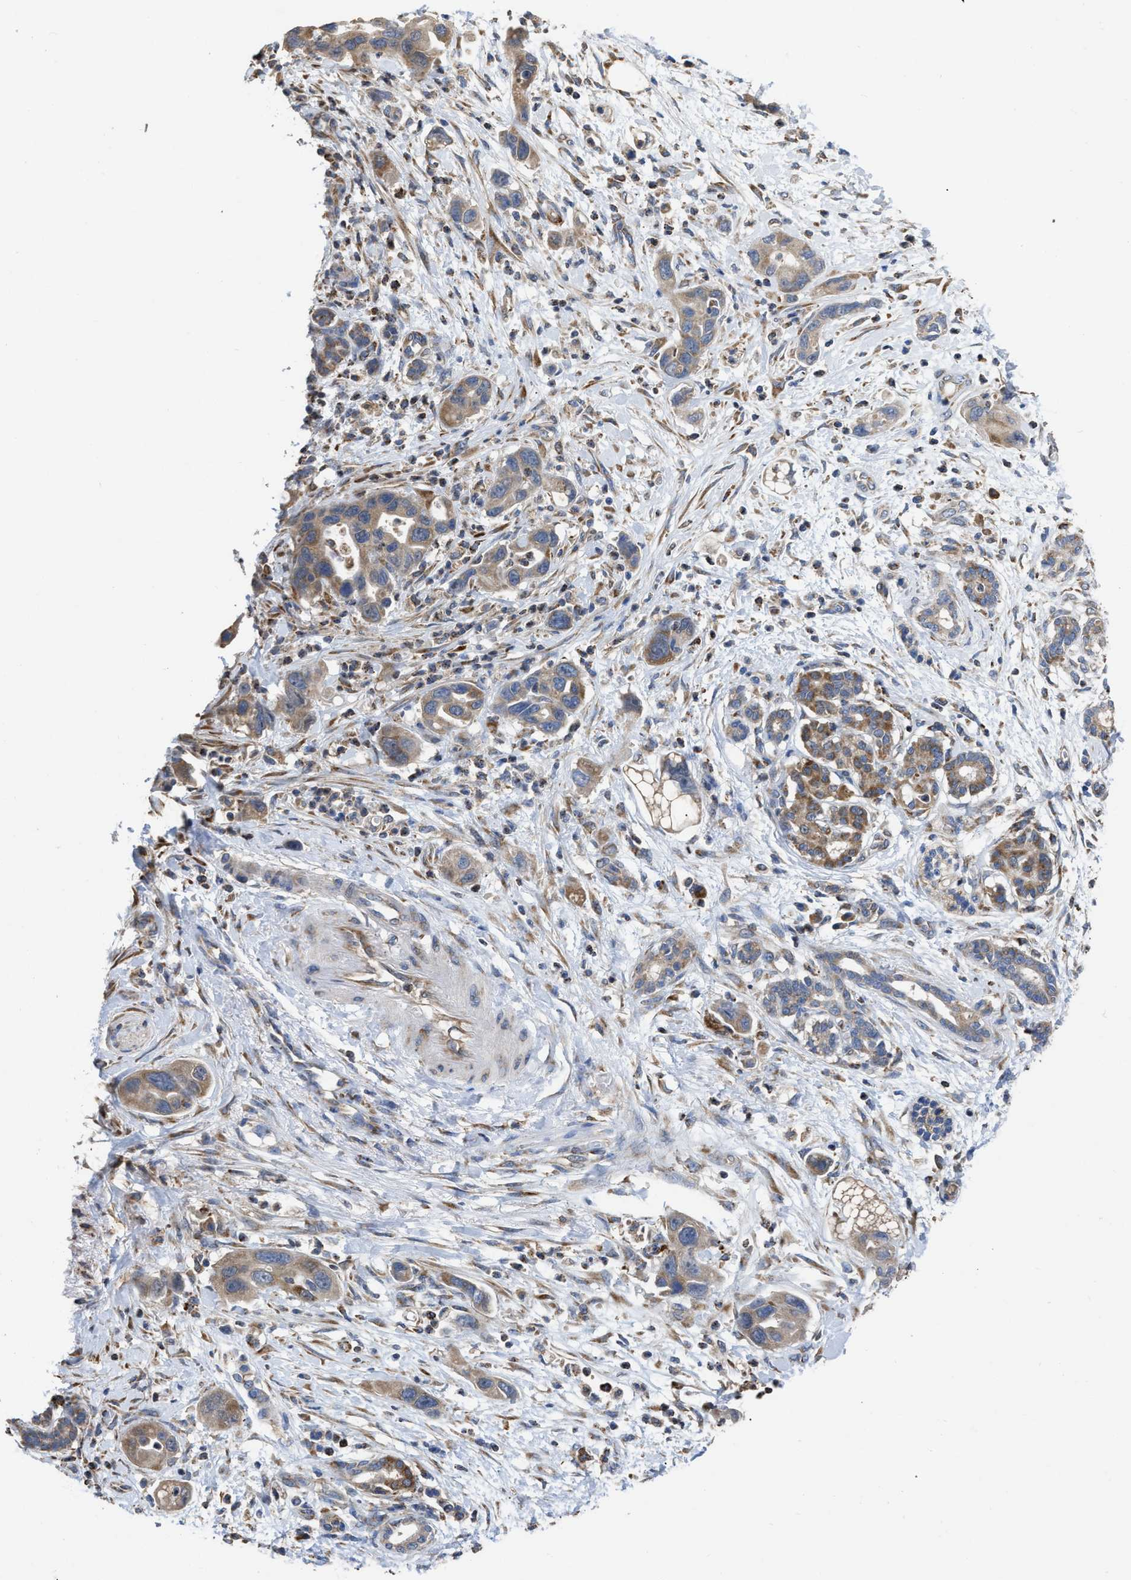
{"staining": {"intensity": "moderate", "quantity": ">75%", "location": "cytoplasmic/membranous"}, "tissue": "pancreatic cancer", "cell_type": "Tumor cells", "image_type": "cancer", "snomed": [{"axis": "morphology", "description": "Normal tissue, NOS"}, {"axis": "morphology", "description": "Adenocarcinoma, NOS"}, {"axis": "topography", "description": "Pancreas"}], "caption": "This is a micrograph of IHC staining of pancreatic adenocarcinoma, which shows moderate positivity in the cytoplasmic/membranous of tumor cells.", "gene": "AK2", "patient": {"sex": "female", "age": 71}}